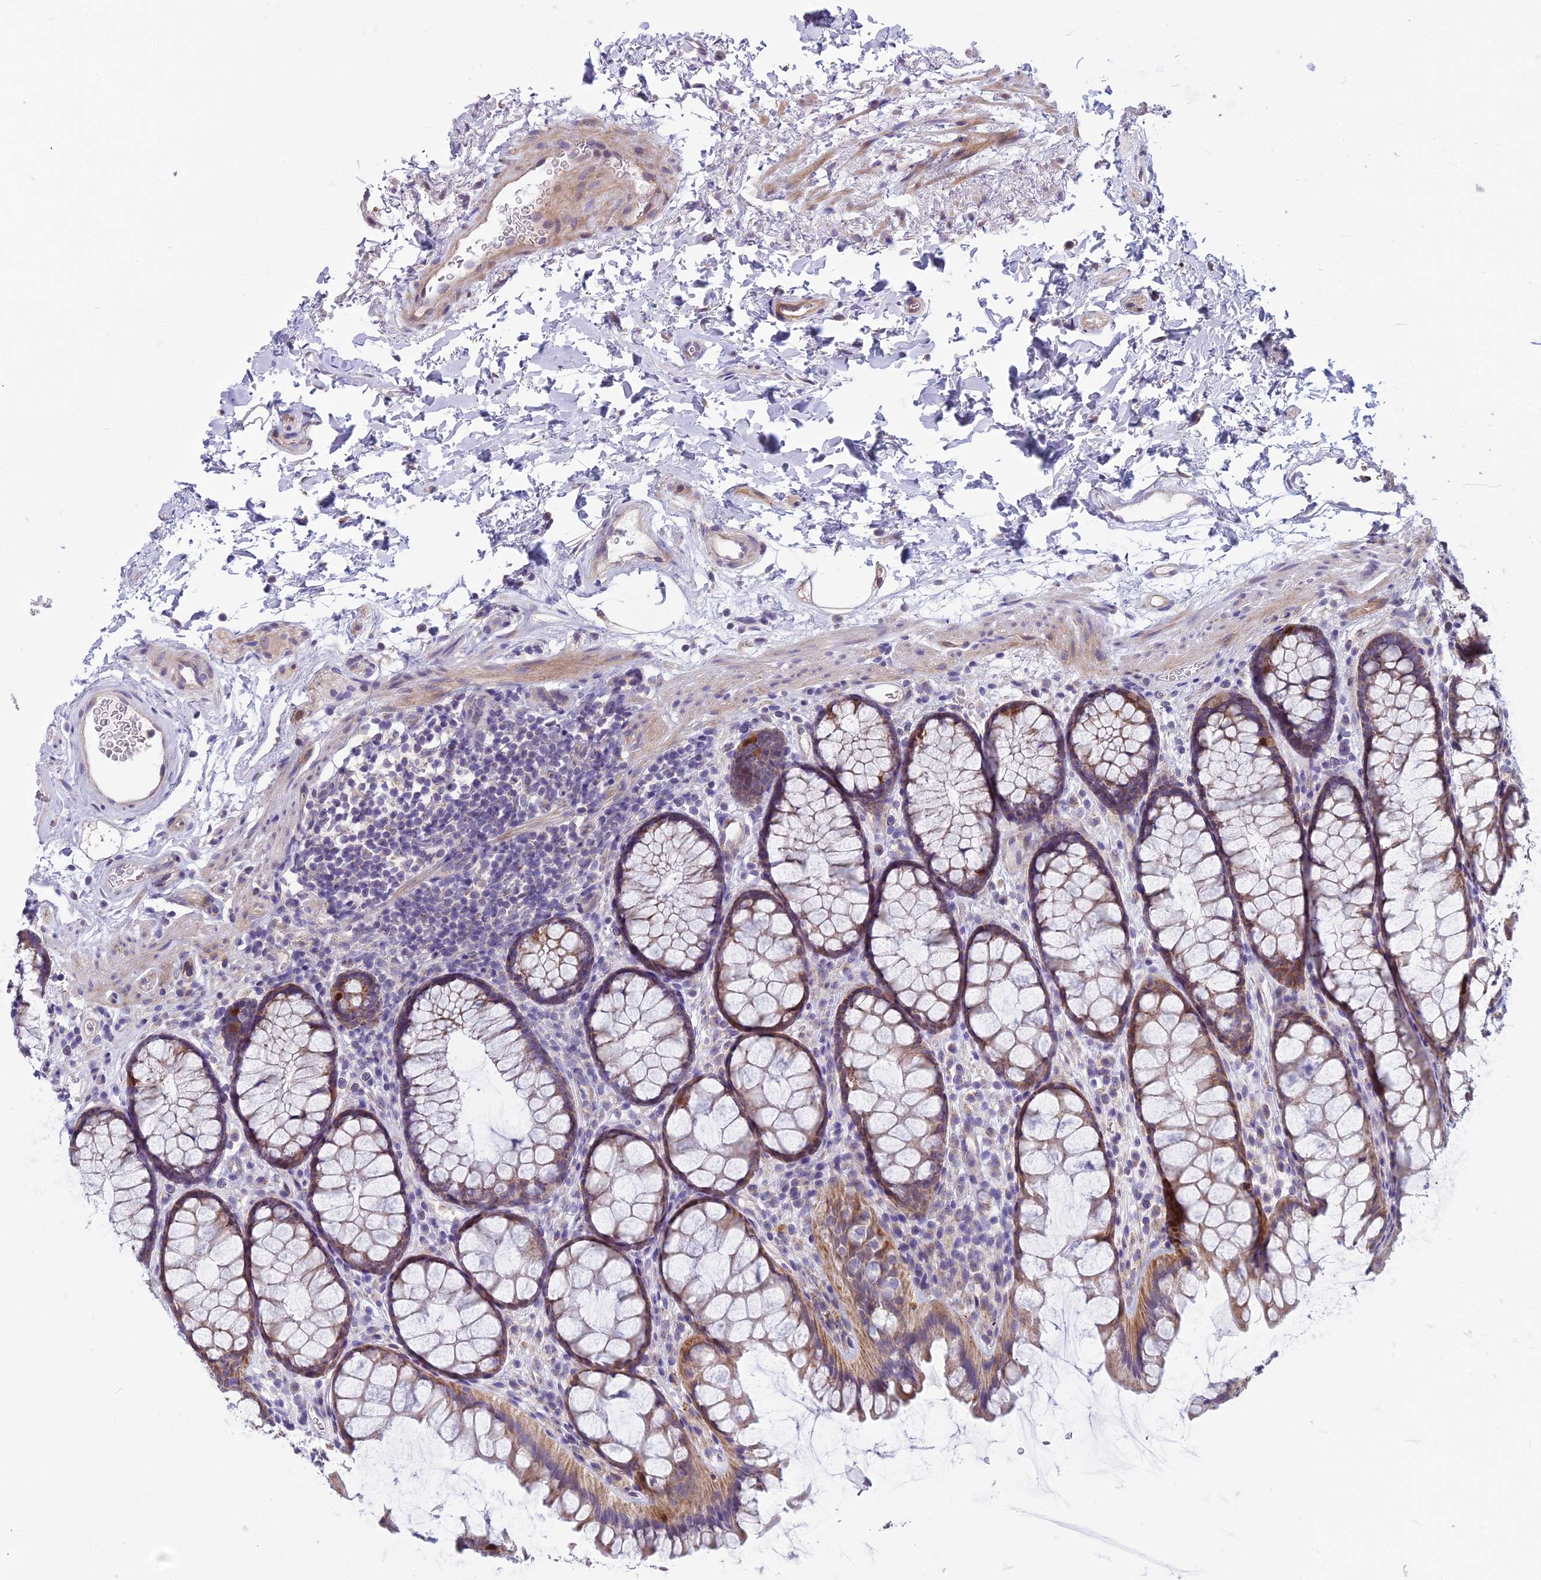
{"staining": {"intensity": "weak", "quantity": ">75%", "location": "cytoplasmic/membranous"}, "tissue": "colon", "cell_type": "Endothelial cells", "image_type": "normal", "snomed": [{"axis": "morphology", "description": "Normal tissue, NOS"}, {"axis": "topography", "description": "Colon"}], "caption": "Colon stained with a brown dye shows weak cytoplasmic/membranous positive staining in approximately >75% of endothelial cells.", "gene": "DUS2", "patient": {"sex": "female", "age": 82}}